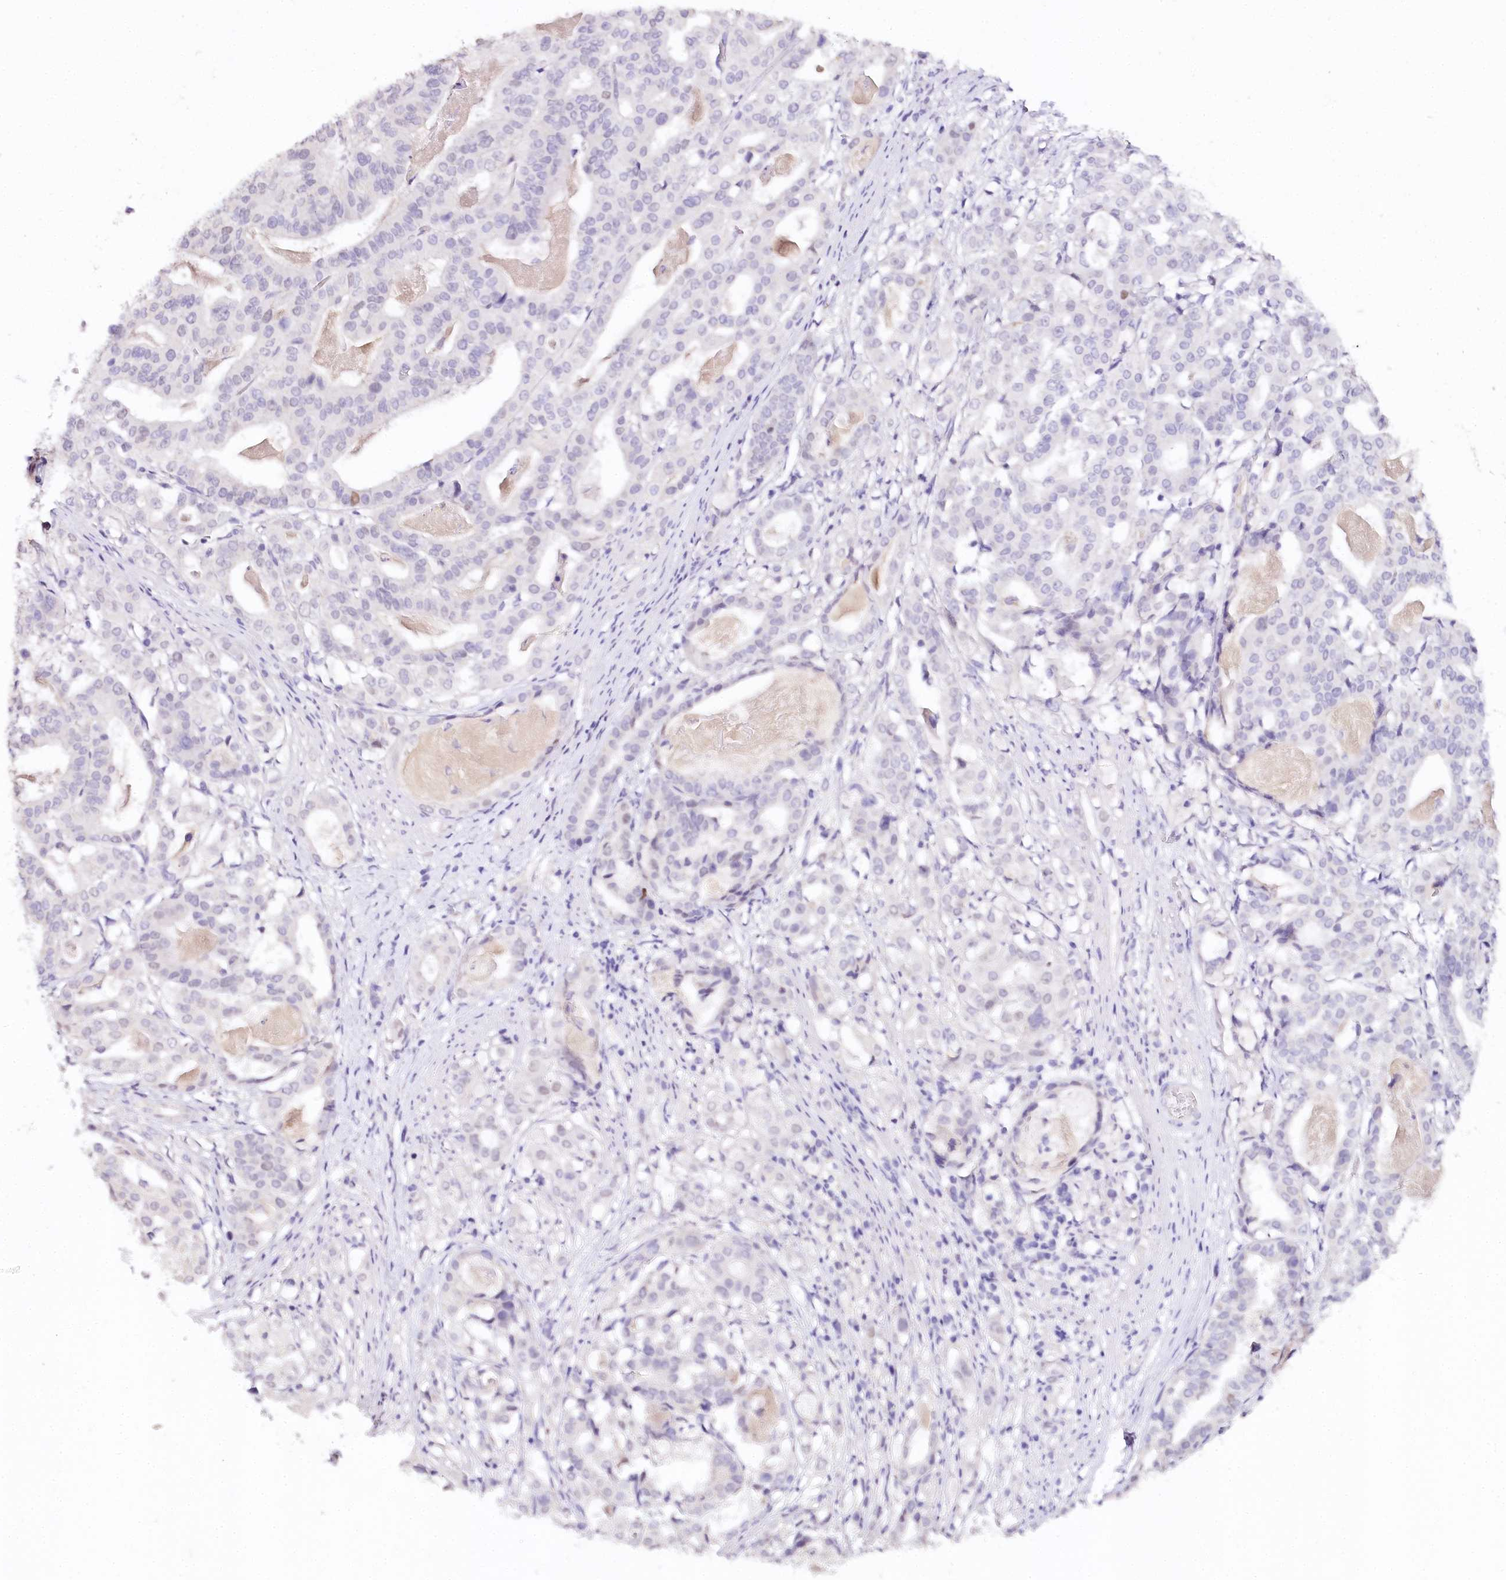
{"staining": {"intensity": "negative", "quantity": "none", "location": "none"}, "tissue": "stomach cancer", "cell_type": "Tumor cells", "image_type": "cancer", "snomed": [{"axis": "morphology", "description": "Adenocarcinoma, NOS"}, {"axis": "topography", "description": "Stomach"}], "caption": "Micrograph shows no significant protein expression in tumor cells of stomach adenocarcinoma. Nuclei are stained in blue.", "gene": "TP53", "patient": {"sex": "male", "age": 48}}